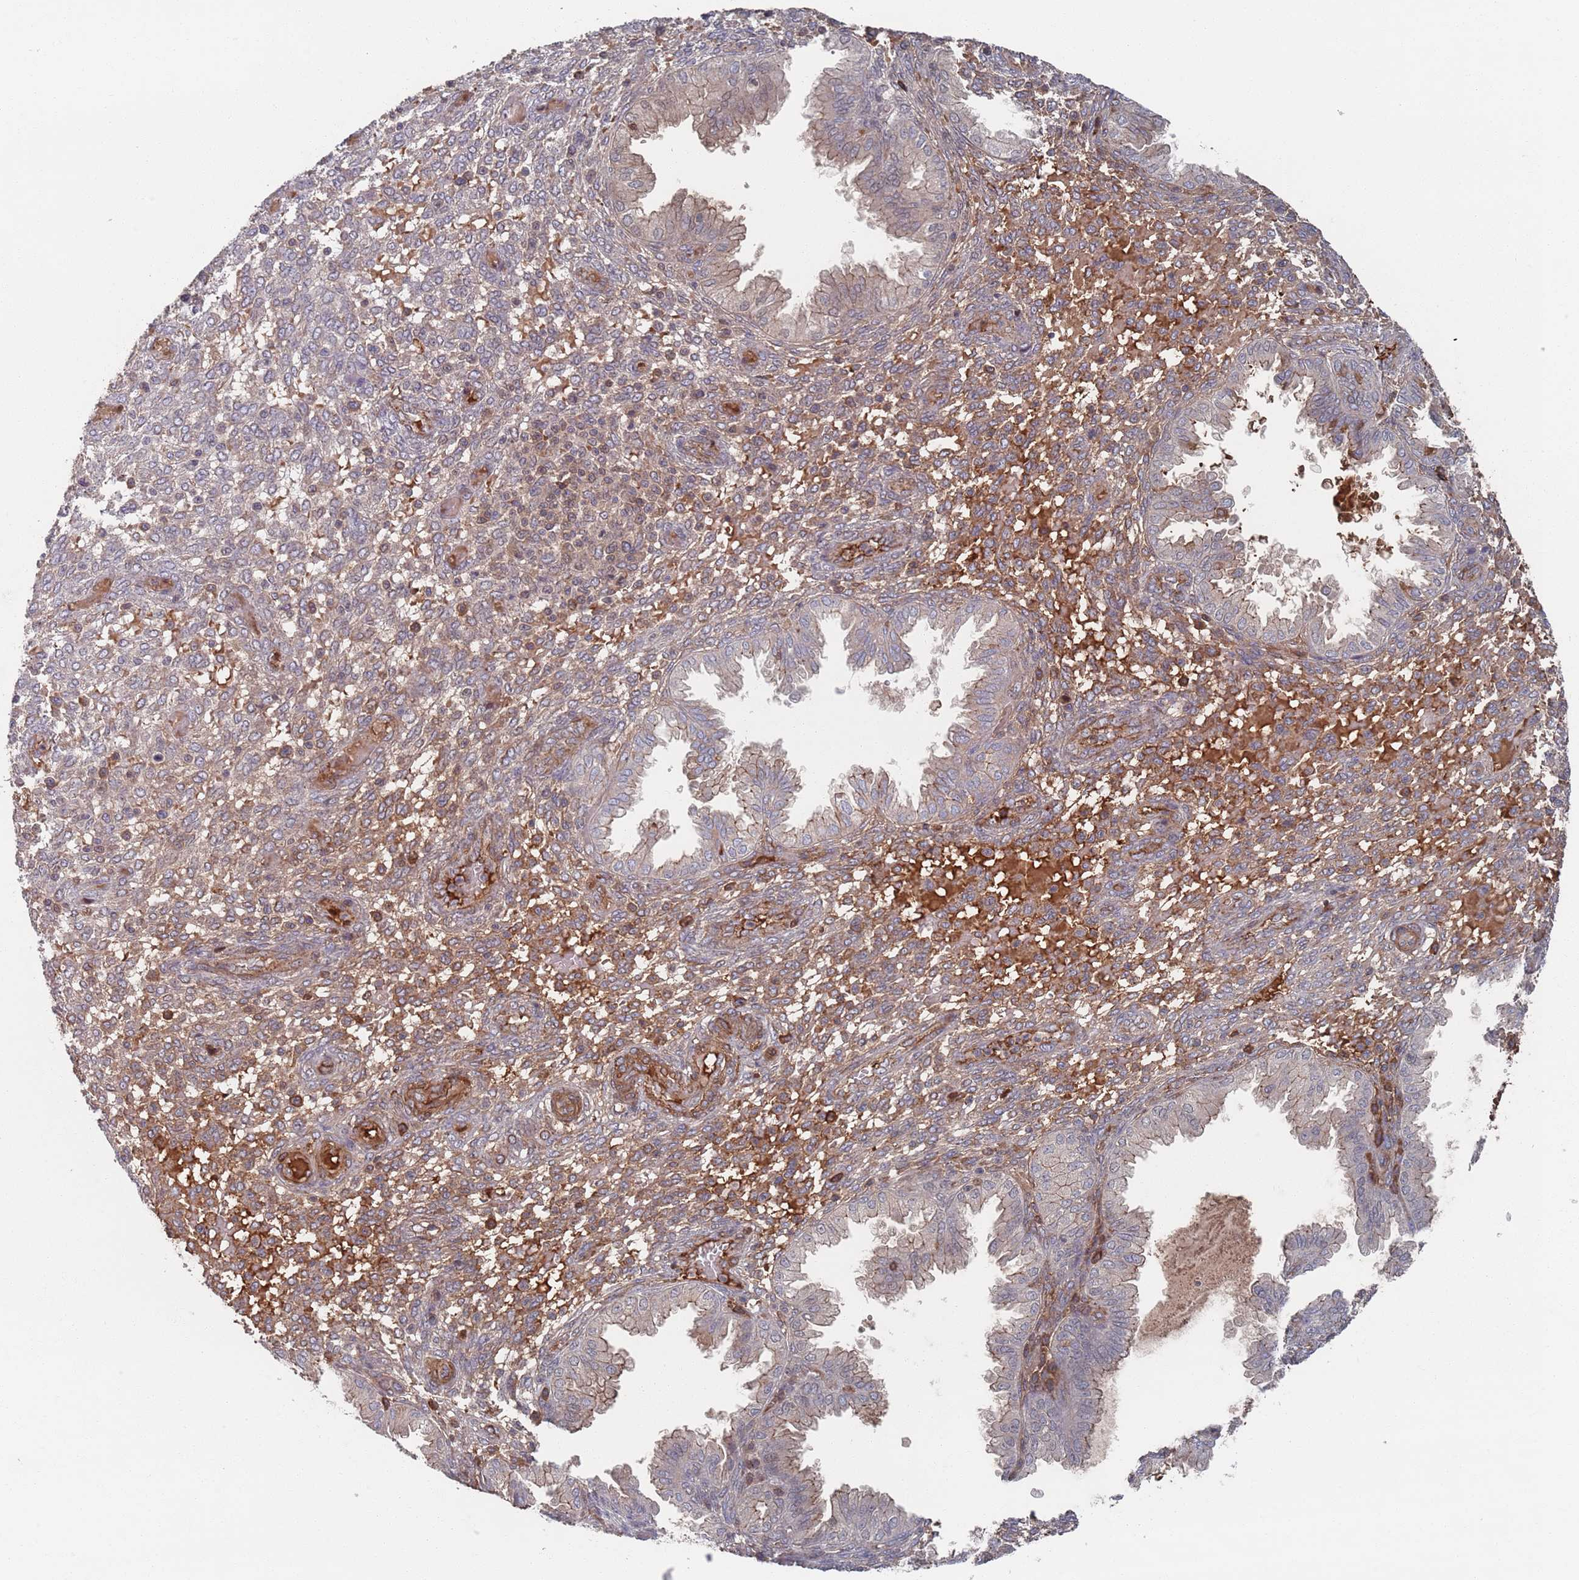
{"staining": {"intensity": "negative", "quantity": "none", "location": "none"}, "tissue": "endometrium", "cell_type": "Cells in endometrial stroma", "image_type": "normal", "snomed": [{"axis": "morphology", "description": "Normal tissue, NOS"}, {"axis": "topography", "description": "Endometrium"}], "caption": "This is an immunohistochemistry (IHC) photomicrograph of unremarkable endometrium. There is no positivity in cells in endometrial stroma.", "gene": "PLEKHA4", "patient": {"sex": "female", "age": 33}}